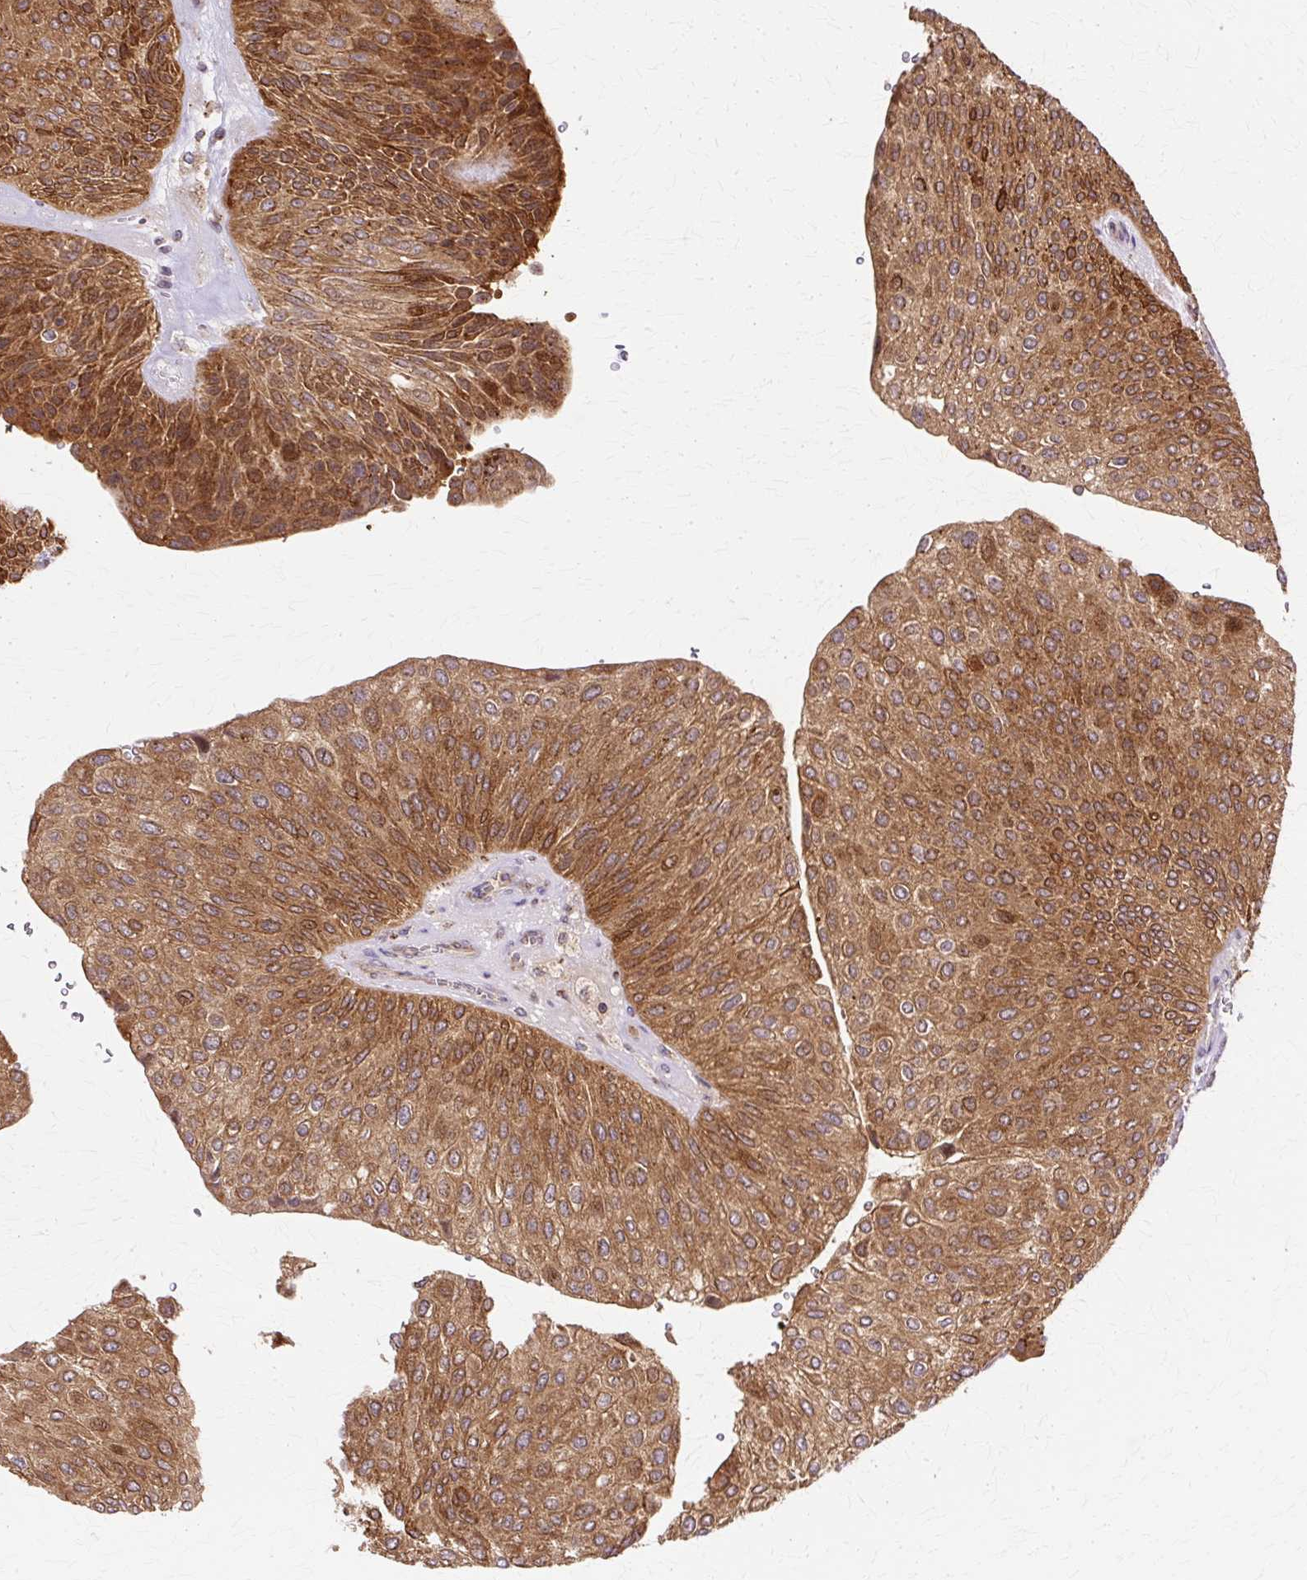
{"staining": {"intensity": "strong", "quantity": ">75%", "location": "cytoplasmic/membranous"}, "tissue": "urothelial cancer", "cell_type": "Tumor cells", "image_type": "cancer", "snomed": [{"axis": "morphology", "description": "Urothelial carcinoma, NOS"}, {"axis": "topography", "description": "Urinary bladder"}], "caption": "Transitional cell carcinoma stained with a brown dye displays strong cytoplasmic/membranous positive staining in about >75% of tumor cells.", "gene": "COPB1", "patient": {"sex": "male", "age": 67}}